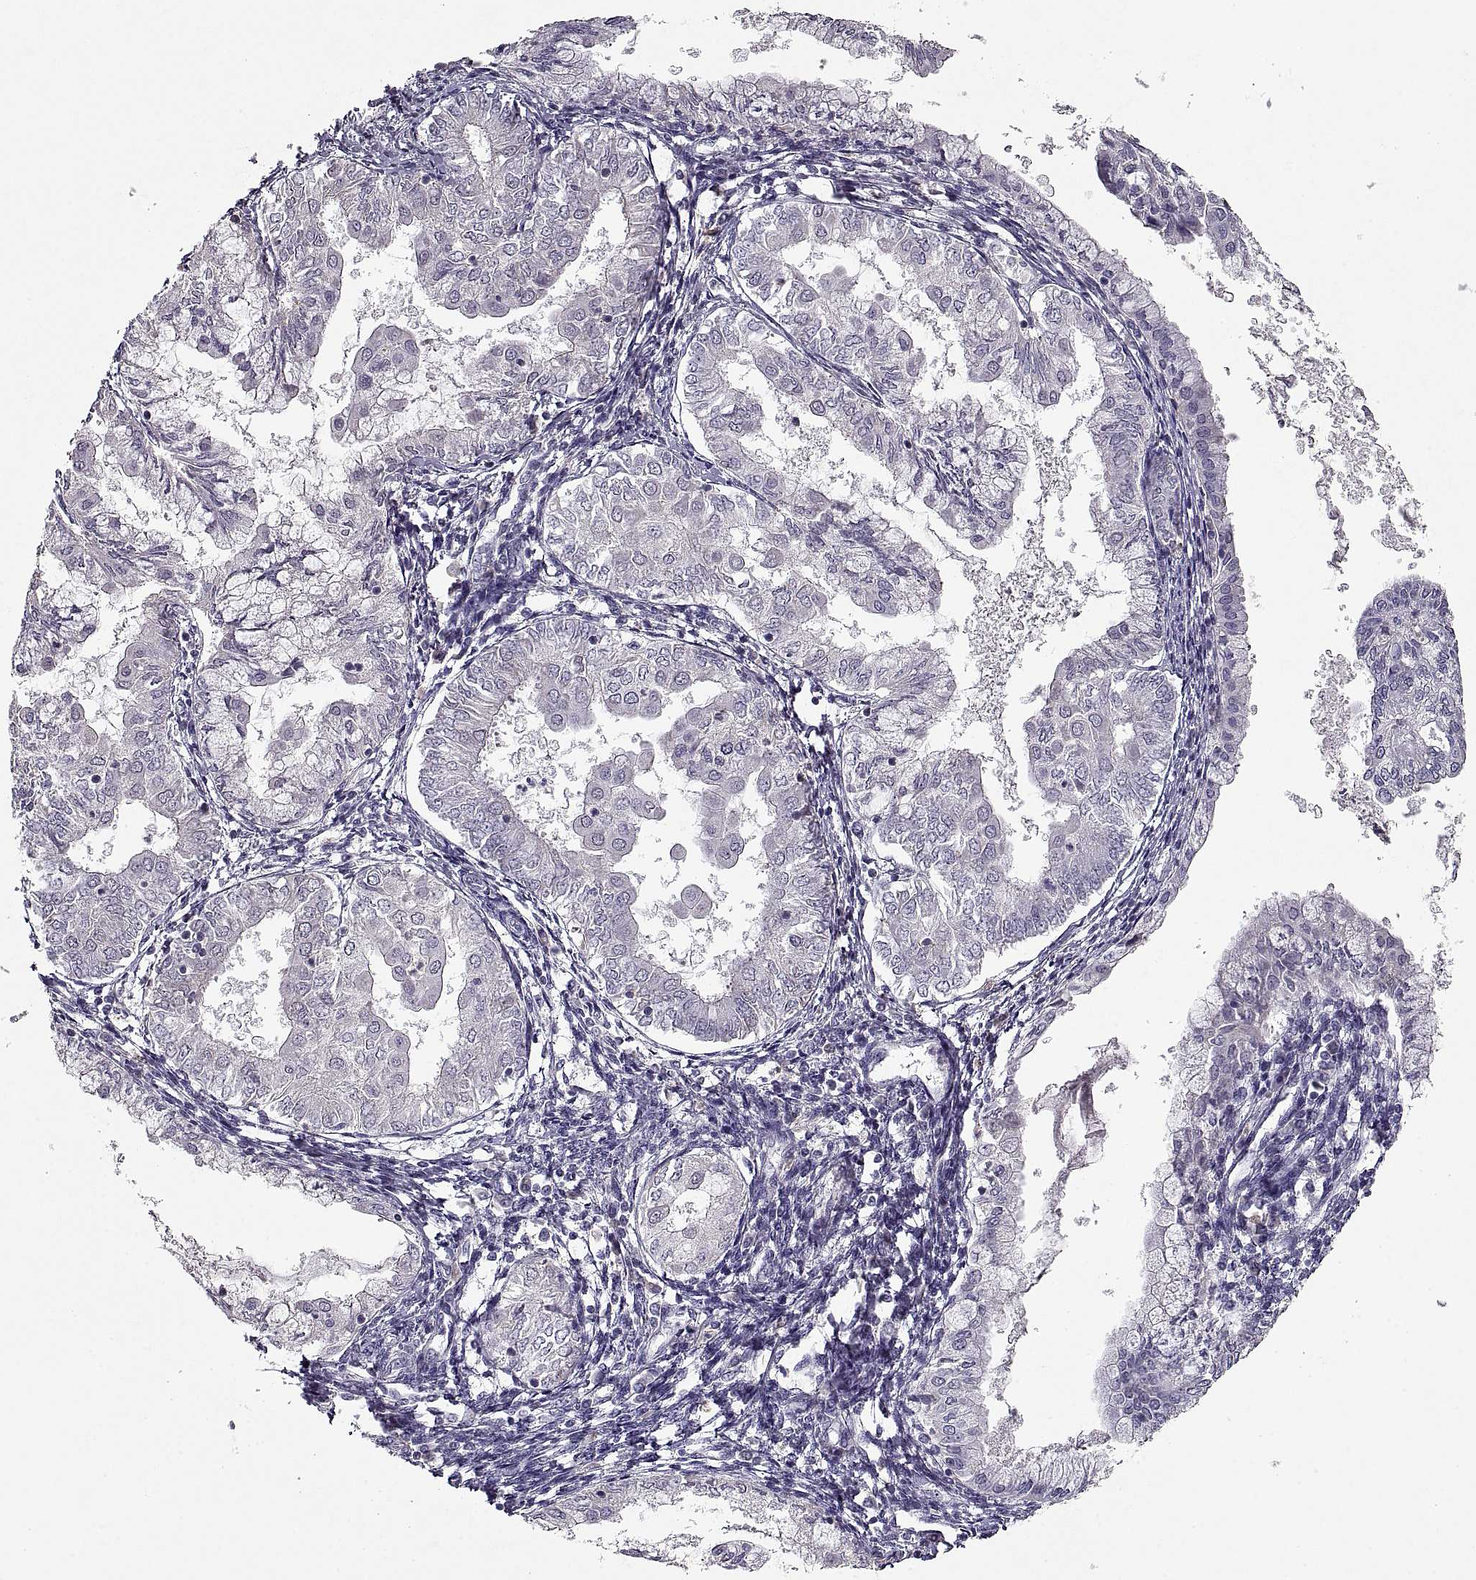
{"staining": {"intensity": "negative", "quantity": "none", "location": "none"}, "tissue": "endometrial cancer", "cell_type": "Tumor cells", "image_type": "cancer", "snomed": [{"axis": "morphology", "description": "Adenocarcinoma, NOS"}, {"axis": "topography", "description": "Endometrium"}], "caption": "Immunohistochemical staining of endometrial cancer (adenocarcinoma) demonstrates no significant expression in tumor cells.", "gene": "ADAM11", "patient": {"sex": "female", "age": 68}}